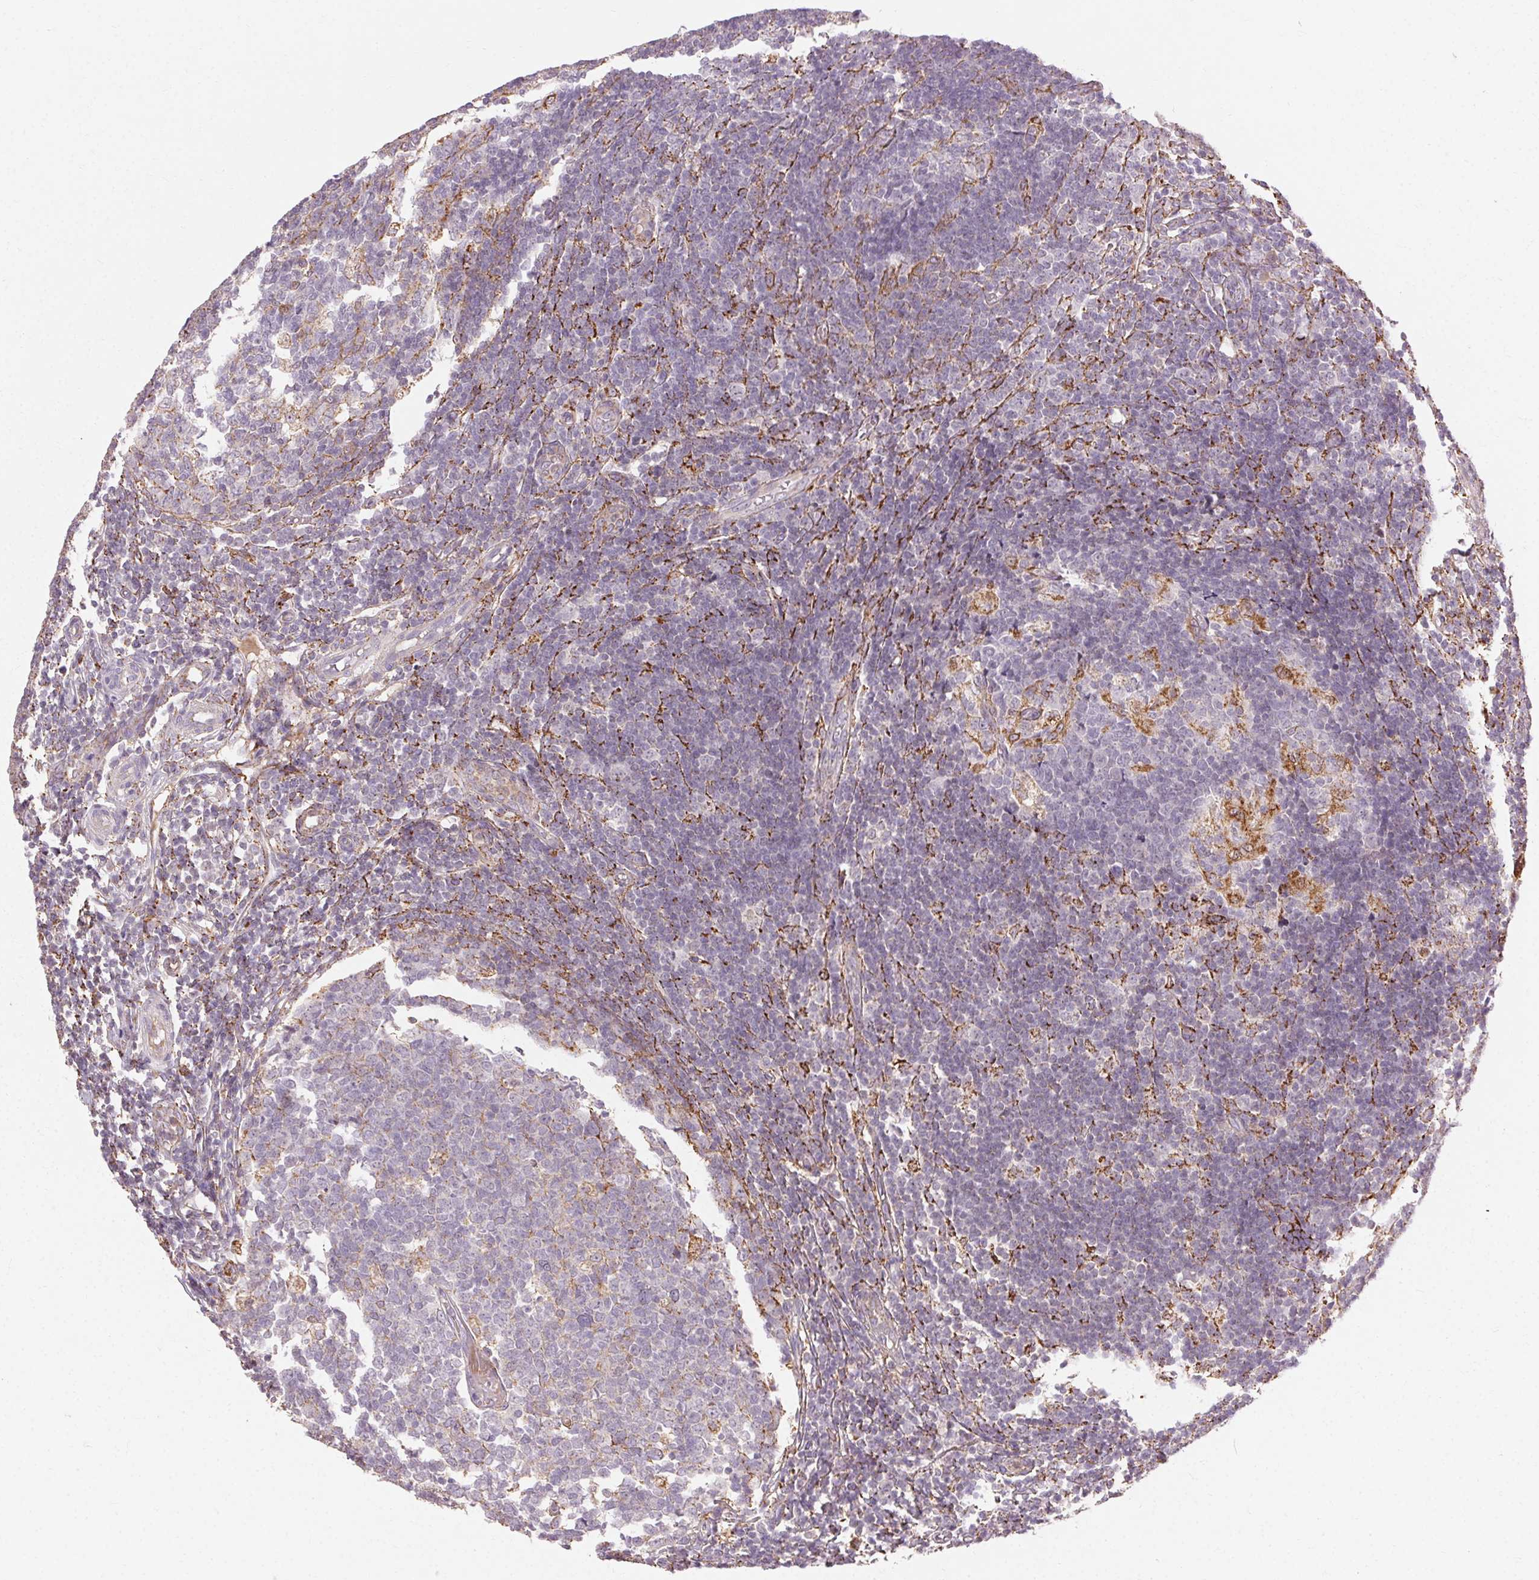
{"staining": {"intensity": "moderate", "quantity": ">75%", "location": "cytoplasmic/membranous"}, "tissue": "appendix", "cell_type": "Glandular cells", "image_type": "normal", "snomed": [{"axis": "morphology", "description": "Normal tissue, NOS"}, {"axis": "topography", "description": "Appendix"}], "caption": "The image reveals staining of normal appendix, revealing moderate cytoplasmic/membranous protein staining (brown color) within glandular cells.", "gene": "REP15", "patient": {"sex": "male", "age": 18}}